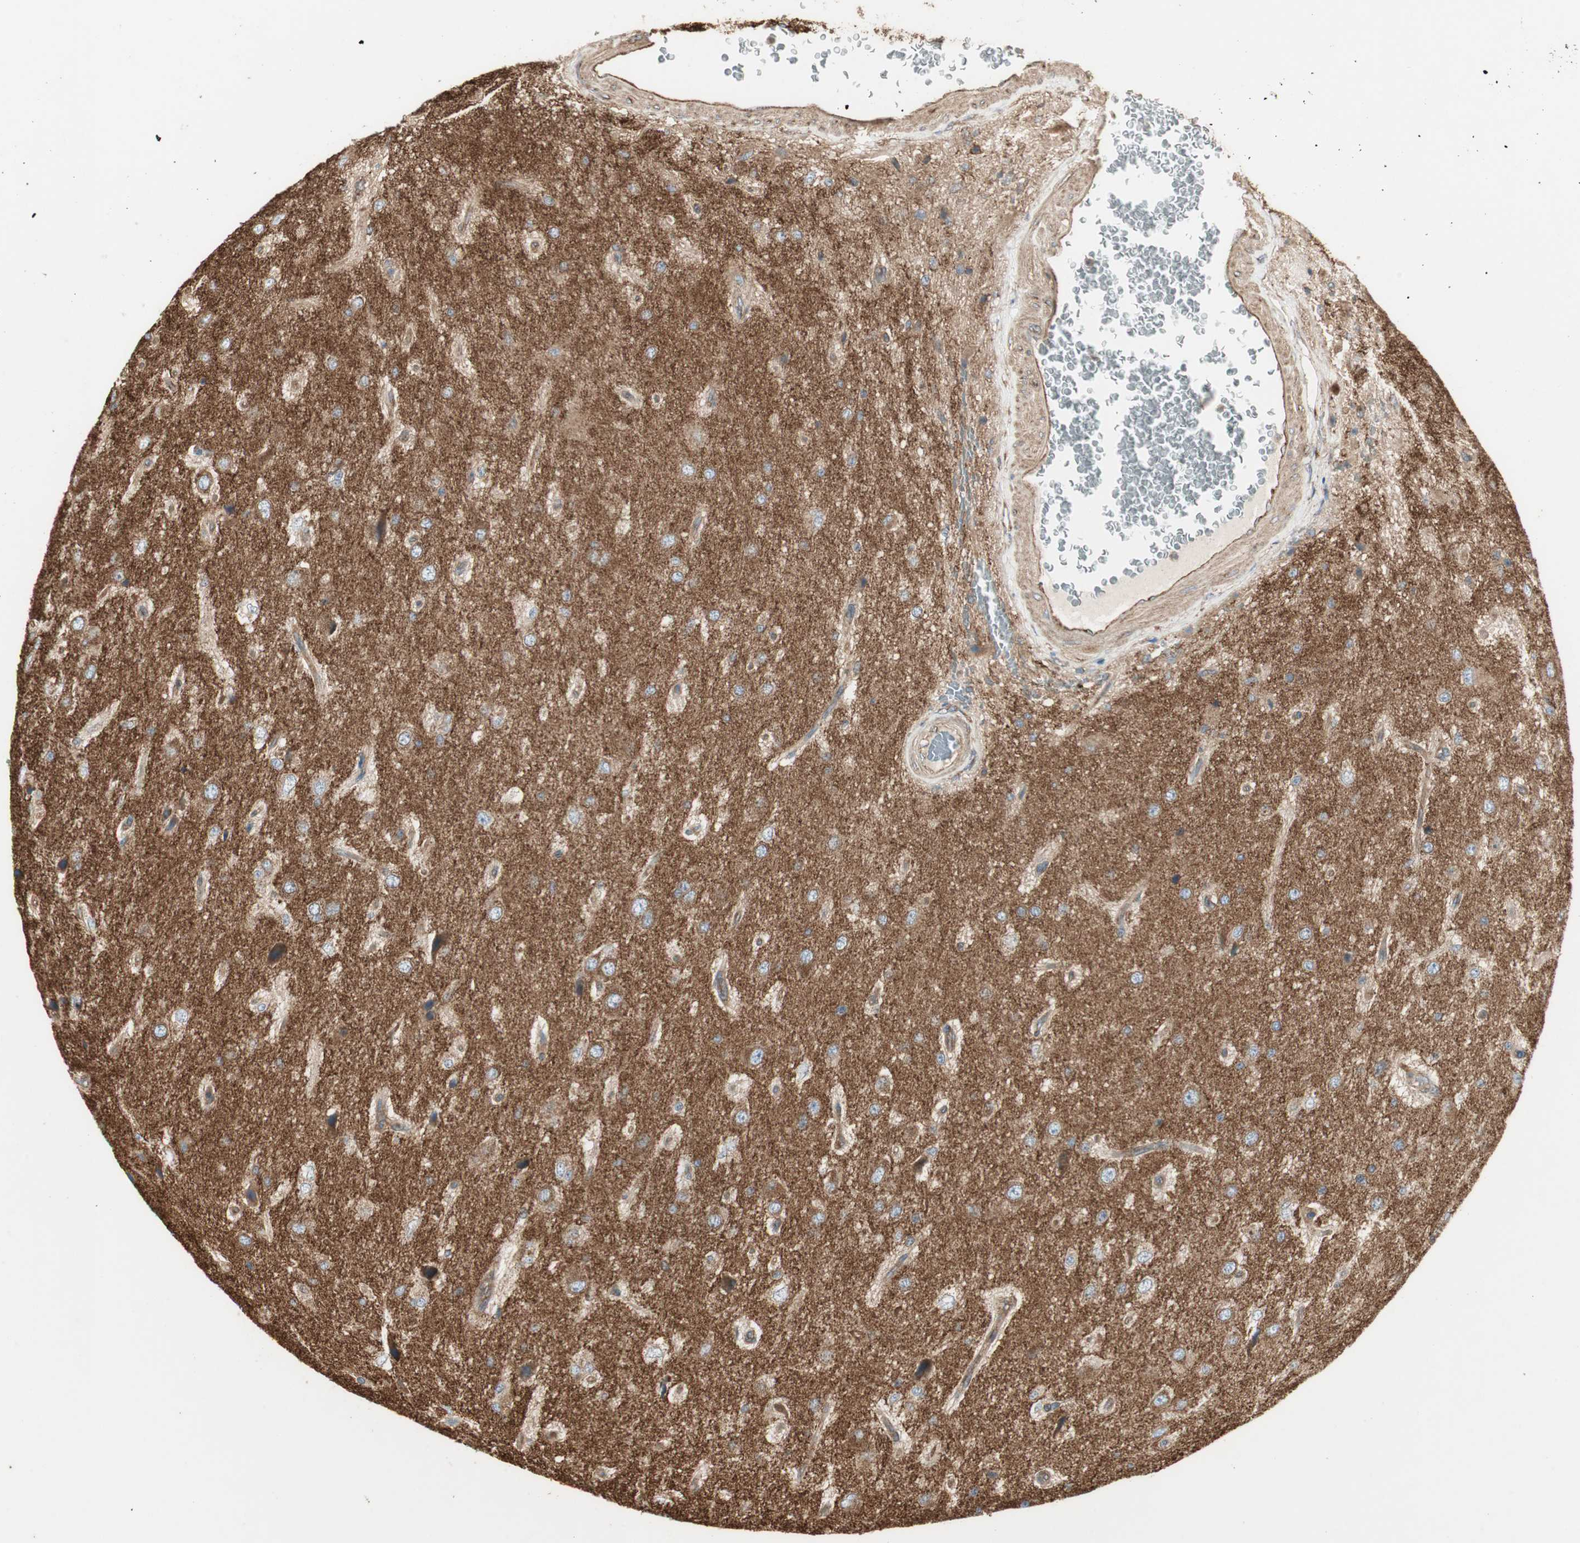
{"staining": {"intensity": "moderate", "quantity": ">75%", "location": "cytoplasmic/membranous"}, "tissue": "glioma", "cell_type": "Tumor cells", "image_type": "cancer", "snomed": [{"axis": "morphology", "description": "Glioma, malignant, High grade"}, {"axis": "topography", "description": "pancreas cauda"}], "caption": "This histopathology image exhibits glioma stained with IHC to label a protein in brown. The cytoplasmic/membranous of tumor cells show moderate positivity for the protein. Nuclei are counter-stained blue.", "gene": "H6PD", "patient": {"sex": "male", "age": 60}}